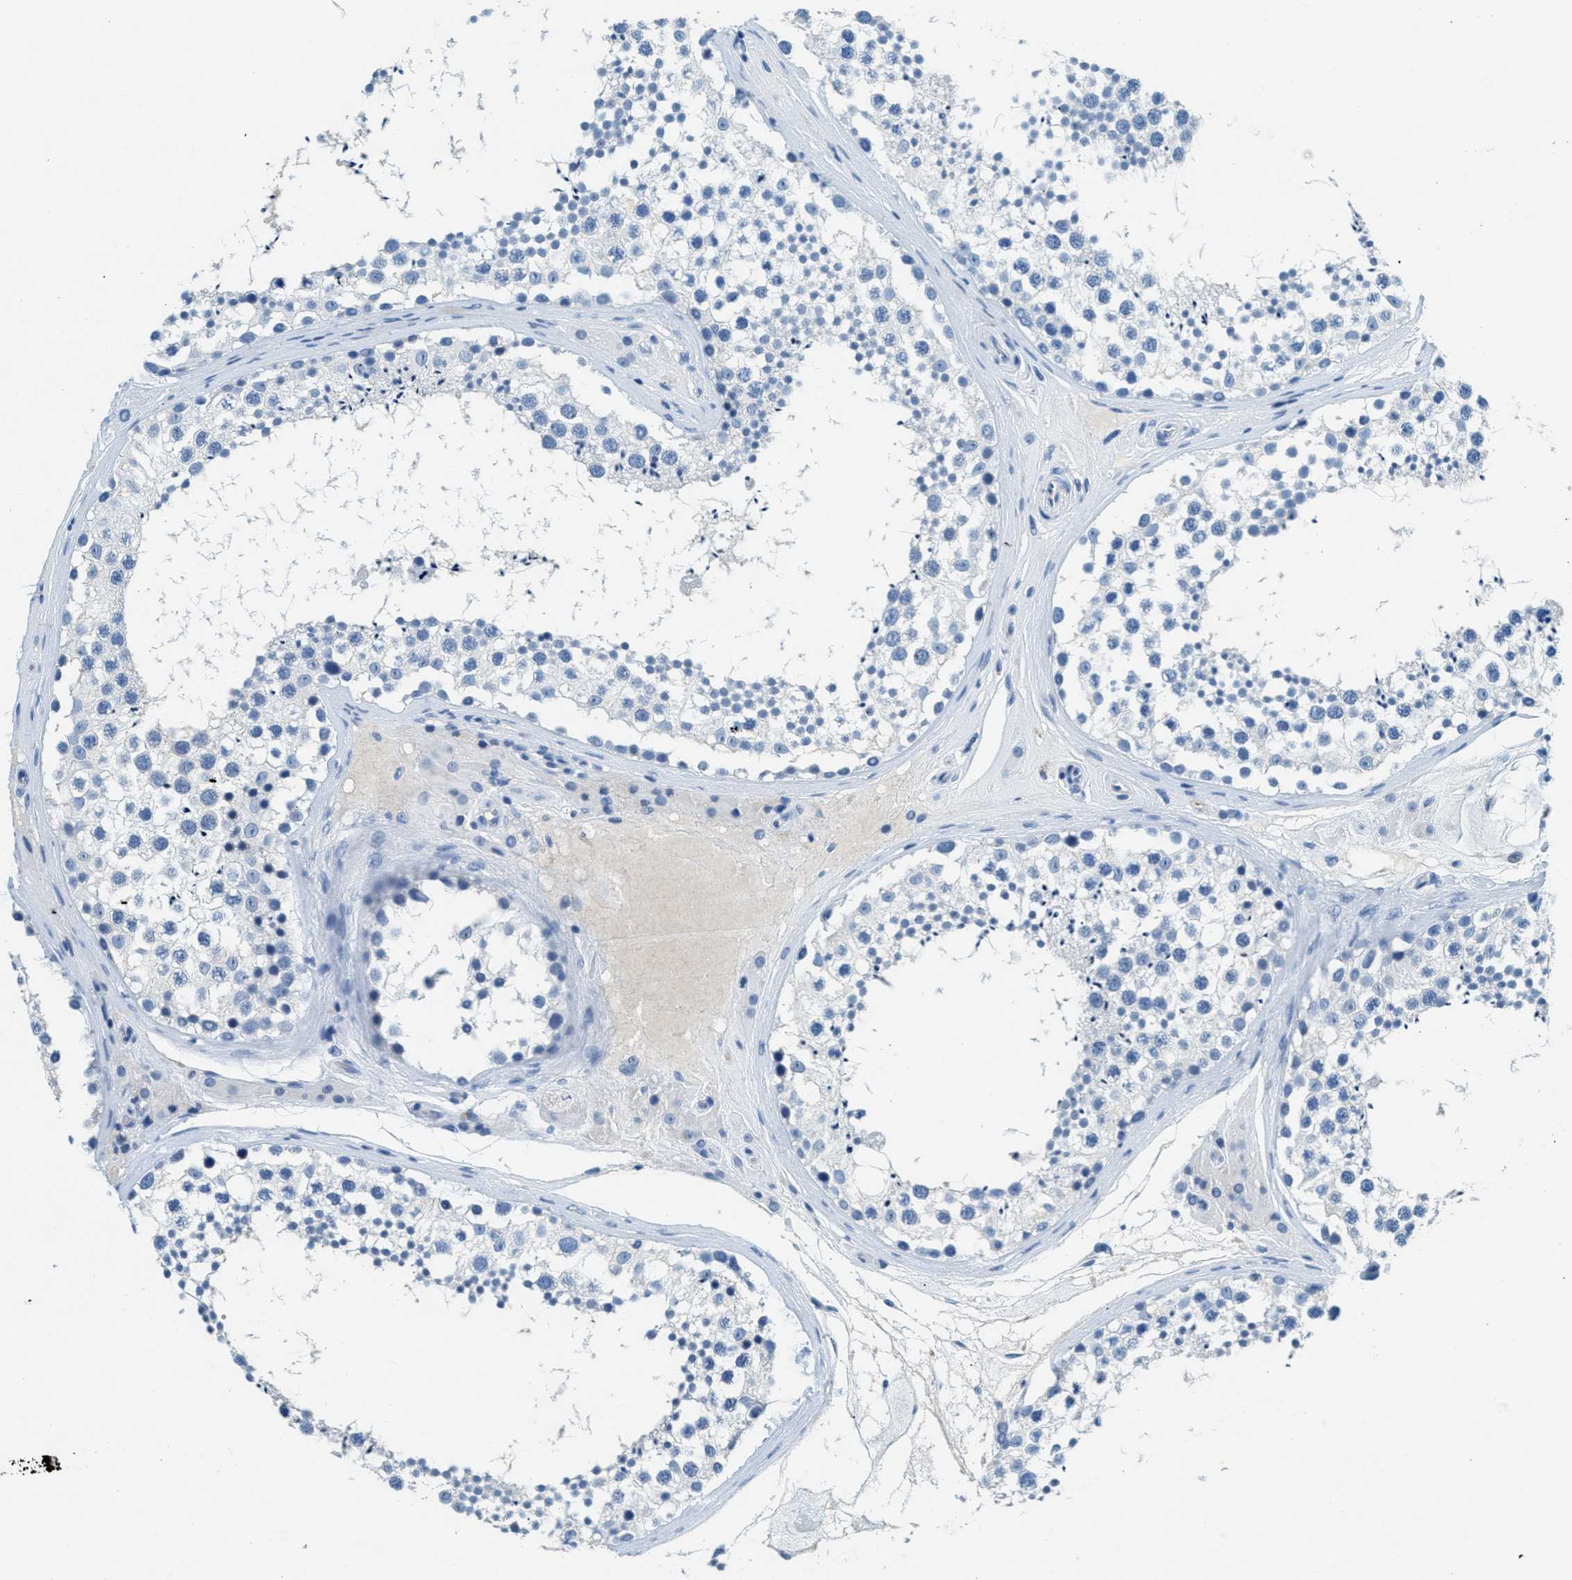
{"staining": {"intensity": "negative", "quantity": "none", "location": "none"}, "tissue": "testis", "cell_type": "Cells in seminiferous ducts", "image_type": "normal", "snomed": [{"axis": "morphology", "description": "Normal tissue, NOS"}, {"axis": "topography", "description": "Testis"}], "caption": "The photomicrograph displays no significant staining in cells in seminiferous ducts of testis.", "gene": "A2M", "patient": {"sex": "male", "age": 46}}